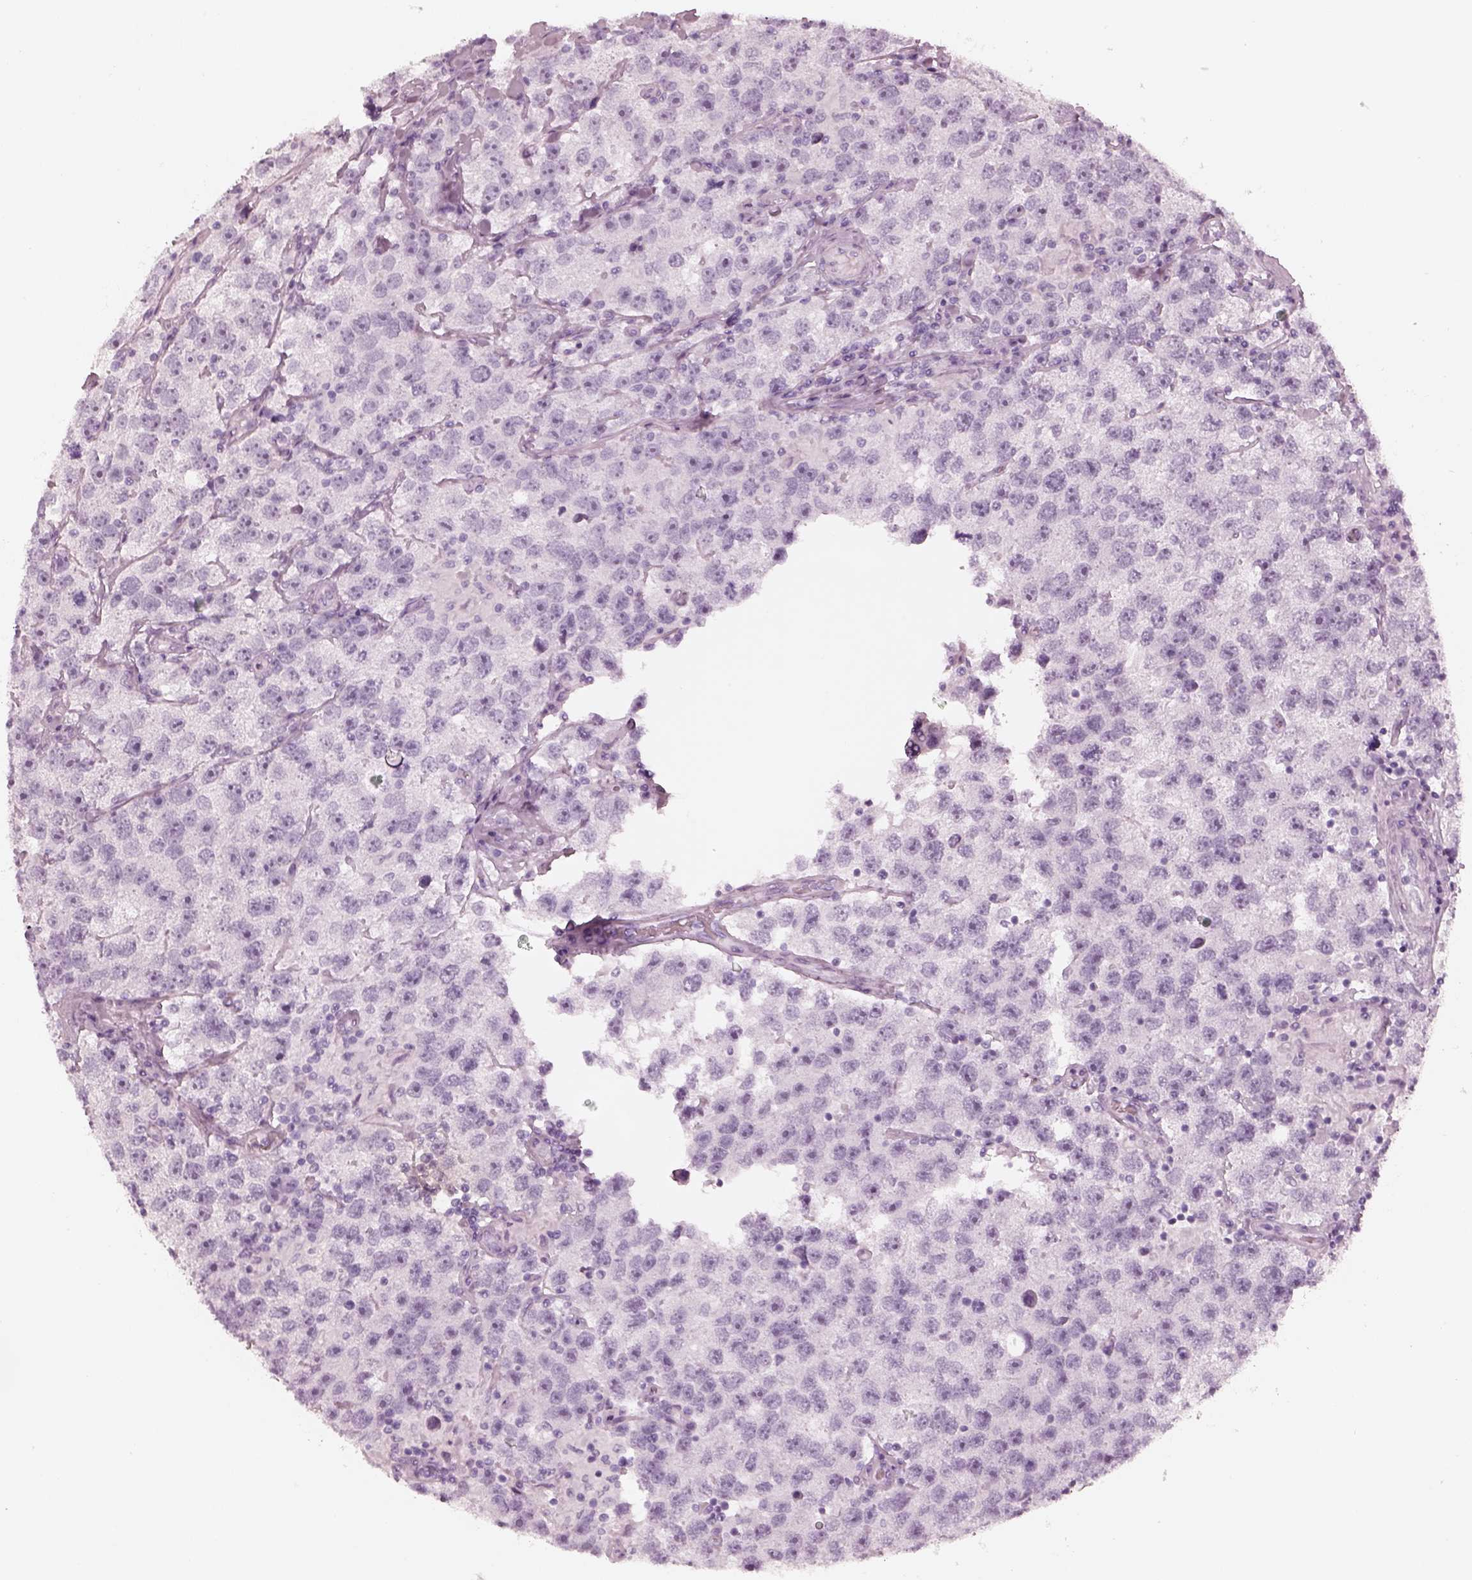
{"staining": {"intensity": "negative", "quantity": "none", "location": "none"}, "tissue": "testis cancer", "cell_type": "Tumor cells", "image_type": "cancer", "snomed": [{"axis": "morphology", "description": "Seminoma, NOS"}, {"axis": "topography", "description": "Testis"}], "caption": "DAB (3,3'-diaminobenzidine) immunohistochemical staining of seminoma (testis) displays no significant staining in tumor cells. (DAB (3,3'-diaminobenzidine) IHC with hematoxylin counter stain).", "gene": "OPN4", "patient": {"sex": "male", "age": 26}}